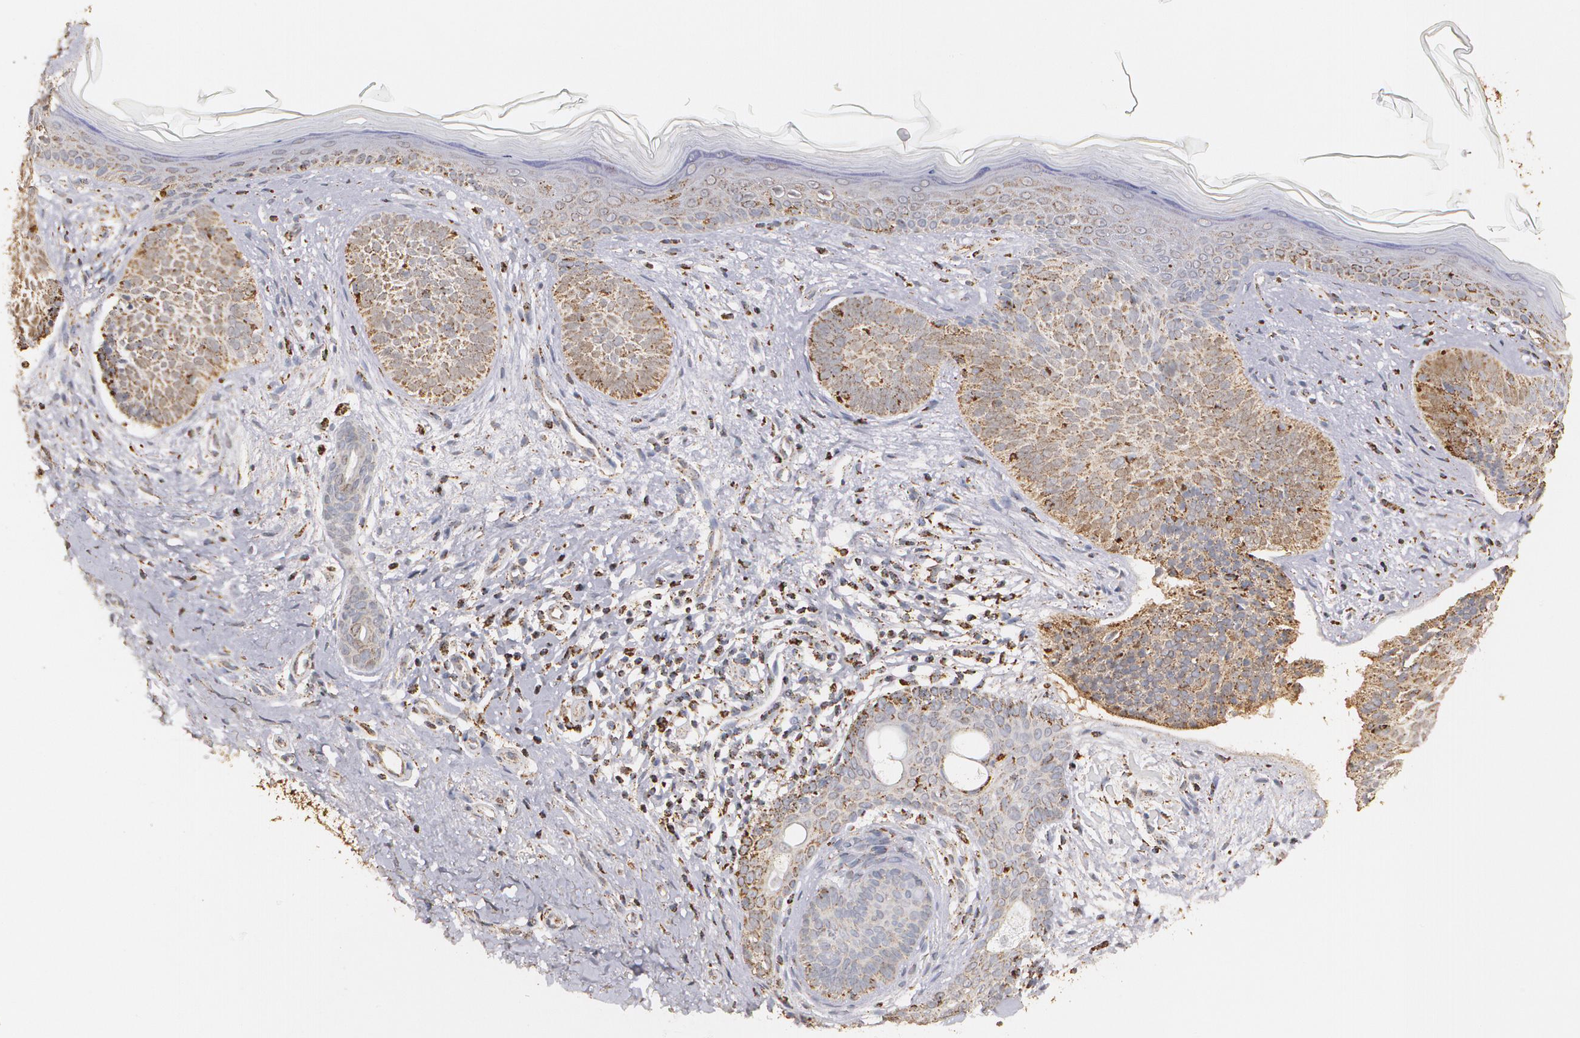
{"staining": {"intensity": "weak", "quantity": "<25%", "location": "cytoplasmic/membranous"}, "tissue": "skin cancer", "cell_type": "Tumor cells", "image_type": "cancer", "snomed": [{"axis": "morphology", "description": "Basal cell carcinoma"}, {"axis": "topography", "description": "Skin"}], "caption": "A high-resolution photomicrograph shows immunohistochemistry (IHC) staining of skin basal cell carcinoma, which reveals no significant expression in tumor cells.", "gene": "HSPD1", "patient": {"sex": "female", "age": 78}}